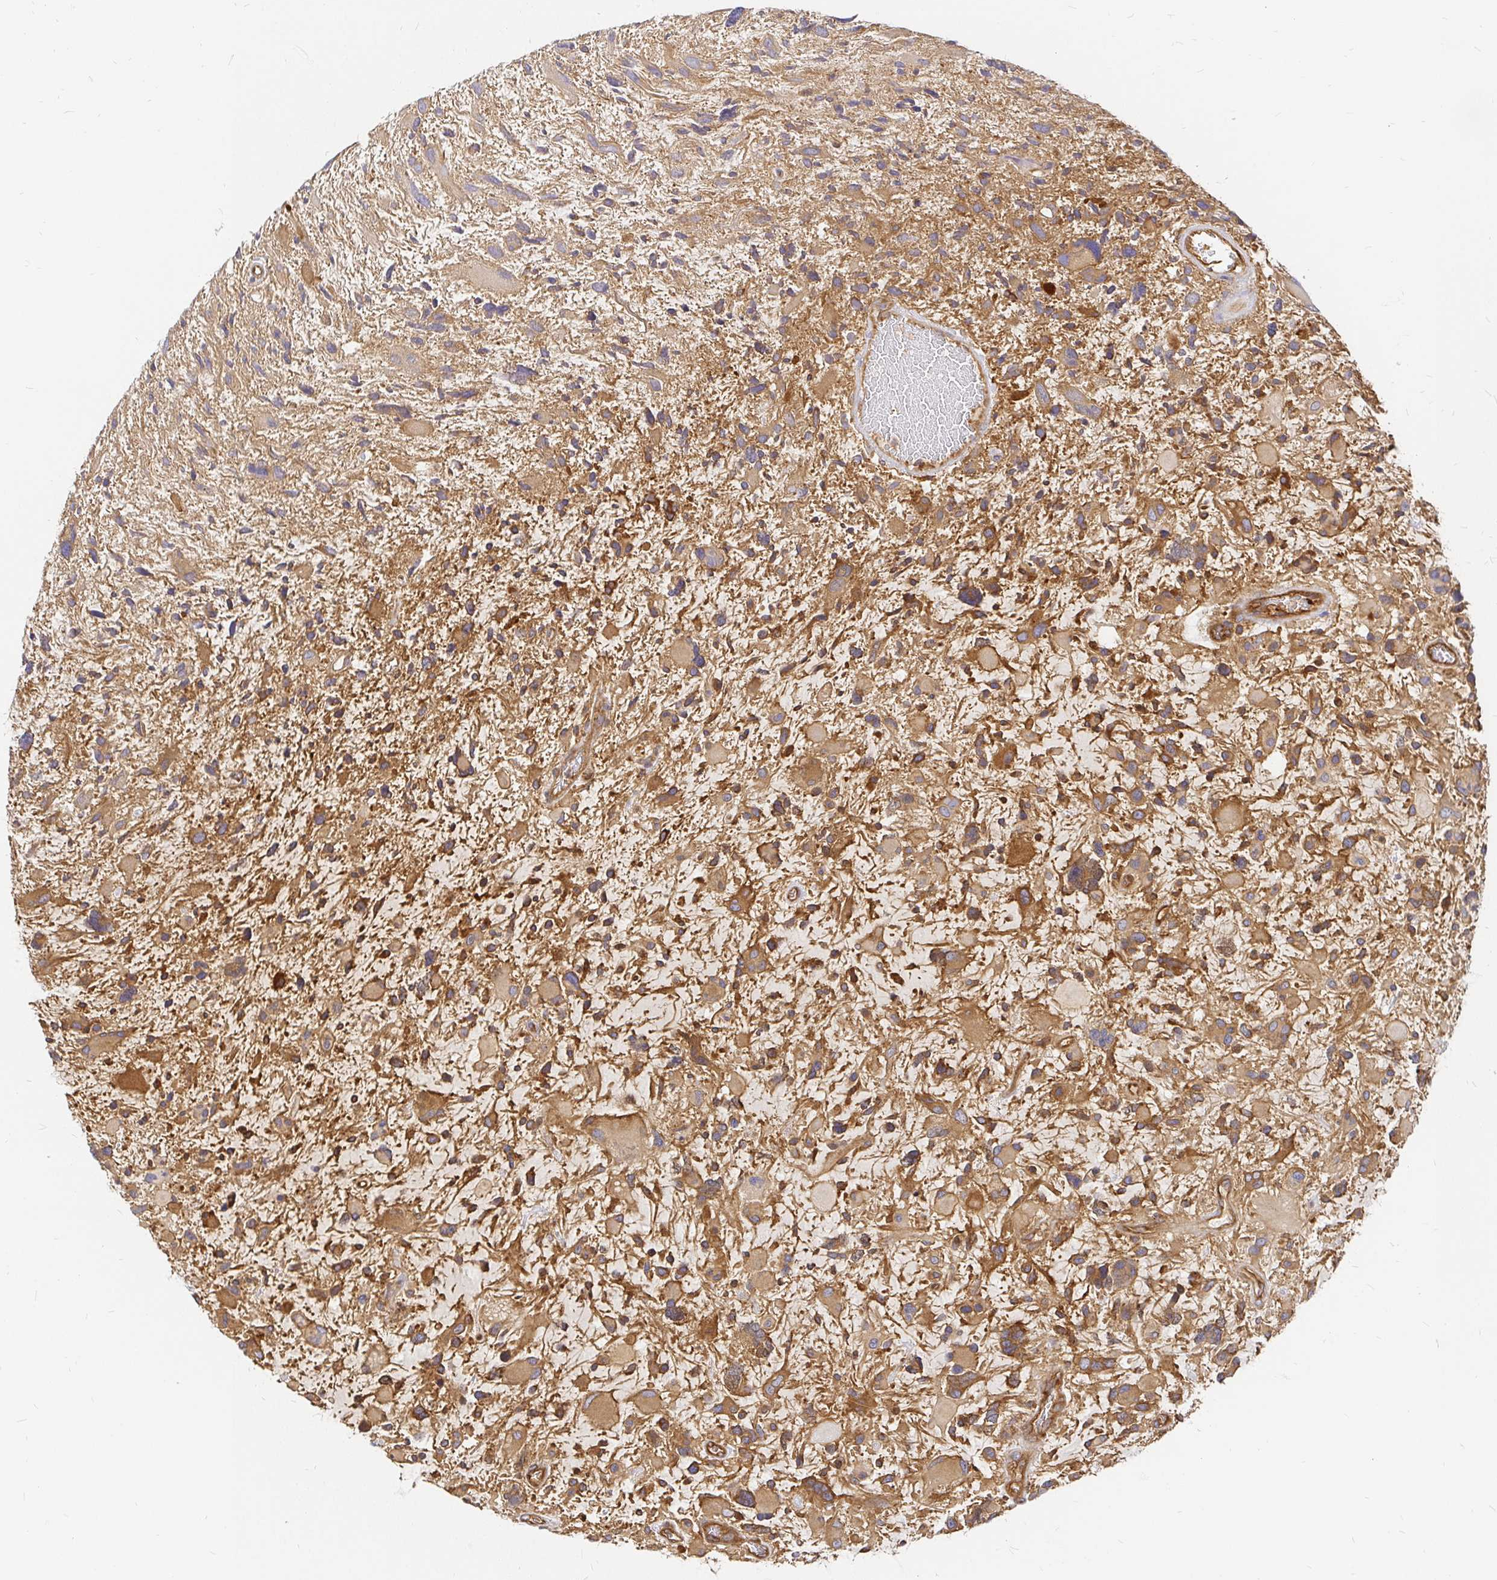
{"staining": {"intensity": "moderate", "quantity": "25%-75%", "location": "cytoplasmic/membranous"}, "tissue": "glioma", "cell_type": "Tumor cells", "image_type": "cancer", "snomed": [{"axis": "morphology", "description": "Glioma, malignant, High grade"}, {"axis": "topography", "description": "Brain"}], "caption": "Immunohistochemistry staining of glioma, which reveals medium levels of moderate cytoplasmic/membranous positivity in about 25%-75% of tumor cells indicating moderate cytoplasmic/membranous protein staining. The staining was performed using DAB (brown) for protein detection and nuclei were counterstained in hematoxylin (blue).", "gene": "KIF5B", "patient": {"sex": "female", "age": 11}}